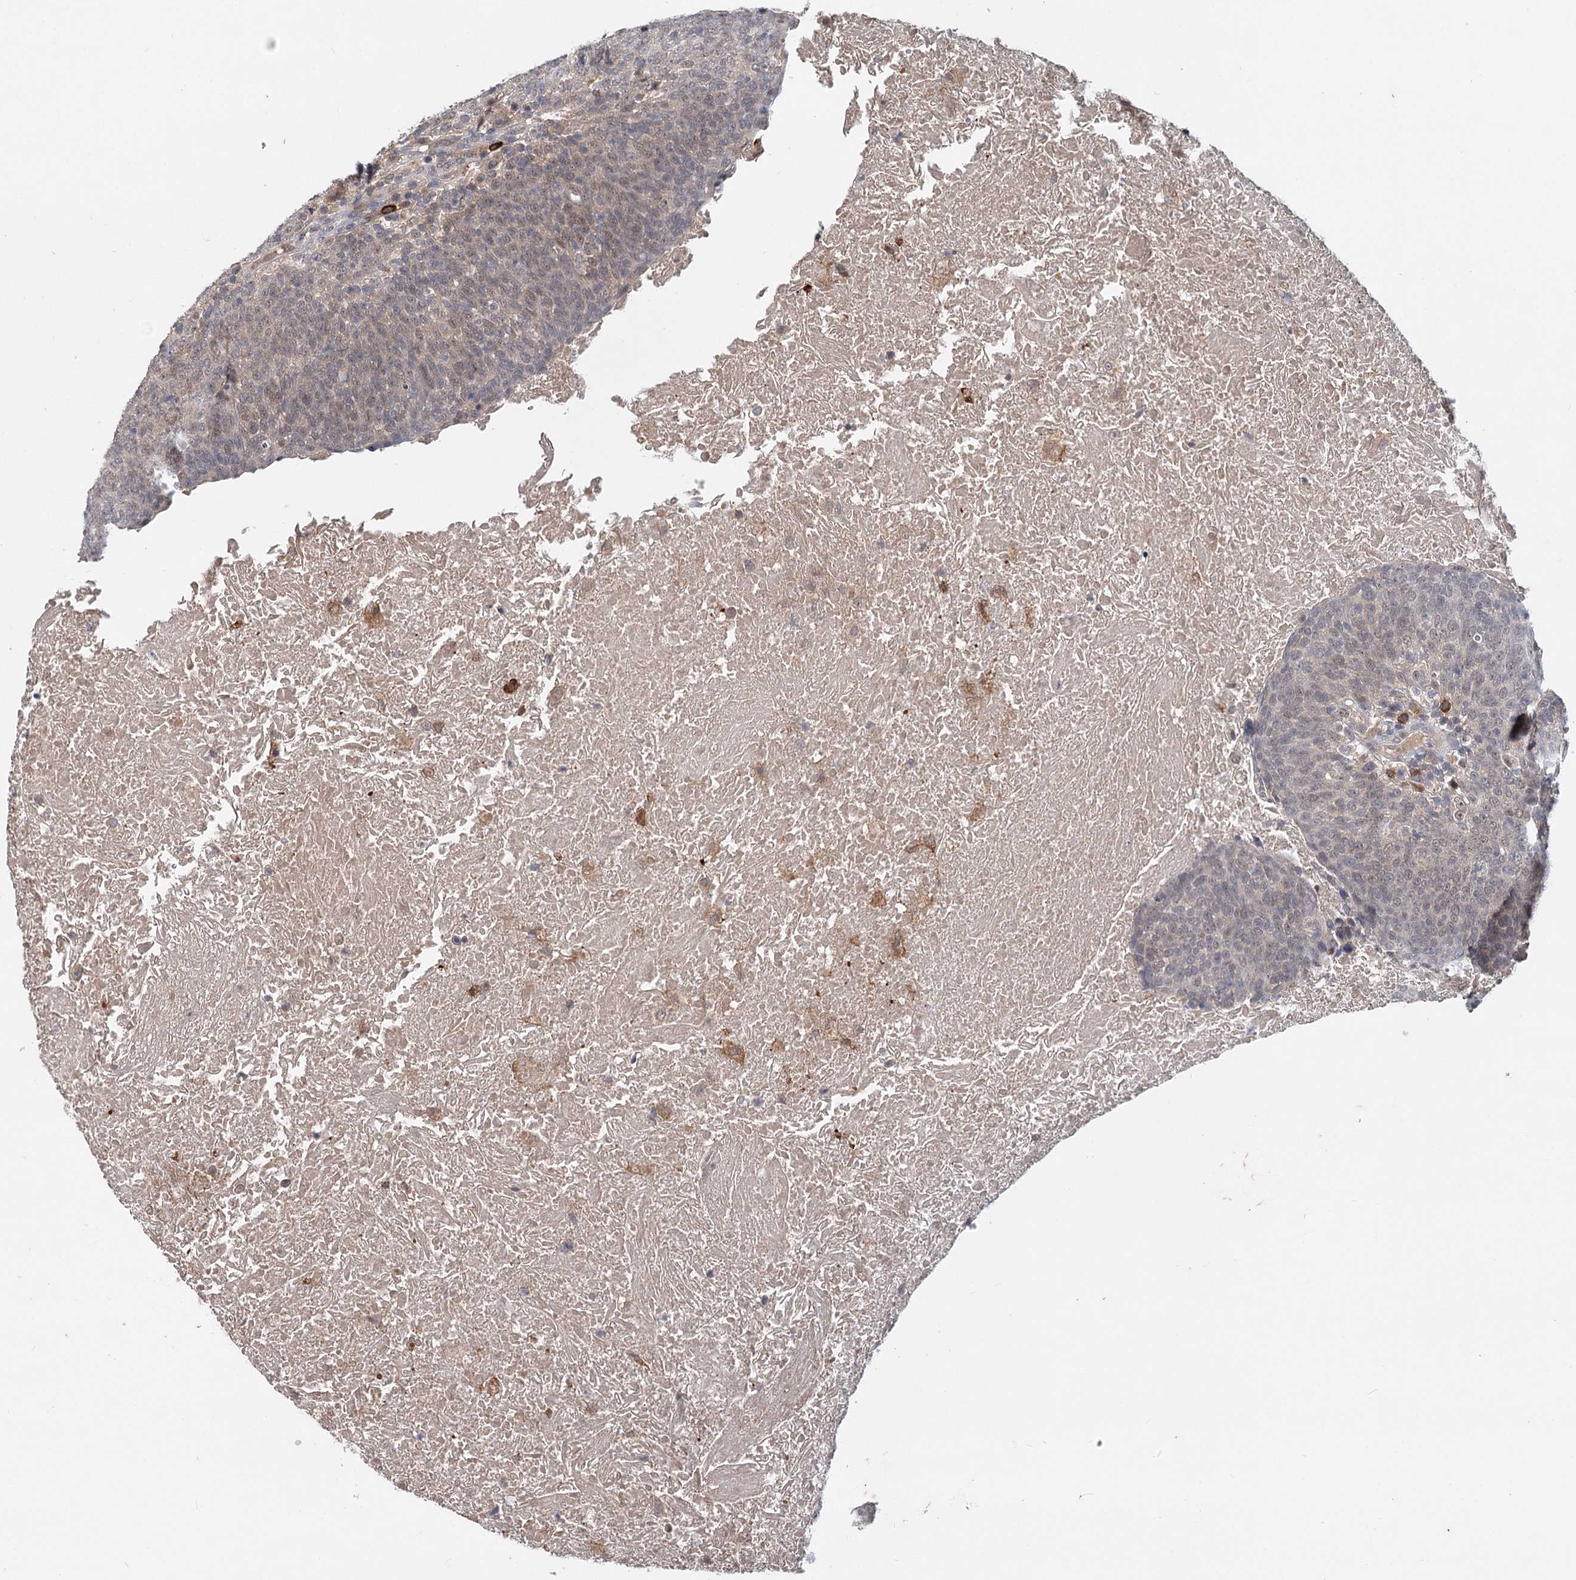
{"staining": {"intensity": "weak", "quantity": "25%-75%", "location": "cytoplasmic/membranous"}, "tissue": "head and neck cancer", "cell_type": "Tumor cells", "image_type": "cancer", "snomed": [{"axis": "morphology", "description": "Squamous cell carcinoma, NOS"}, {"axis": "morphology", "description": "Squamous cell carcinoma, metastatic, NOS"}, {"axis": "topography", "description": "Lymph node"}, {"axis": "topography", "description": "Head-Neck"}], "caption": "Protein expression analysis of head and neck metastatic squamous cell carcinoma demonstrates weak cytoplasmic/membranous staining in approximately 25%-75% of tumor cells. (Stains: DAB (3,3'-diaminobenzidine) in brown, nuclei in blue, Microscopy: brightfield microscopy at high magnification).", "gene": "AP3B1", "patient": {"sex": "male", "age": 62}}